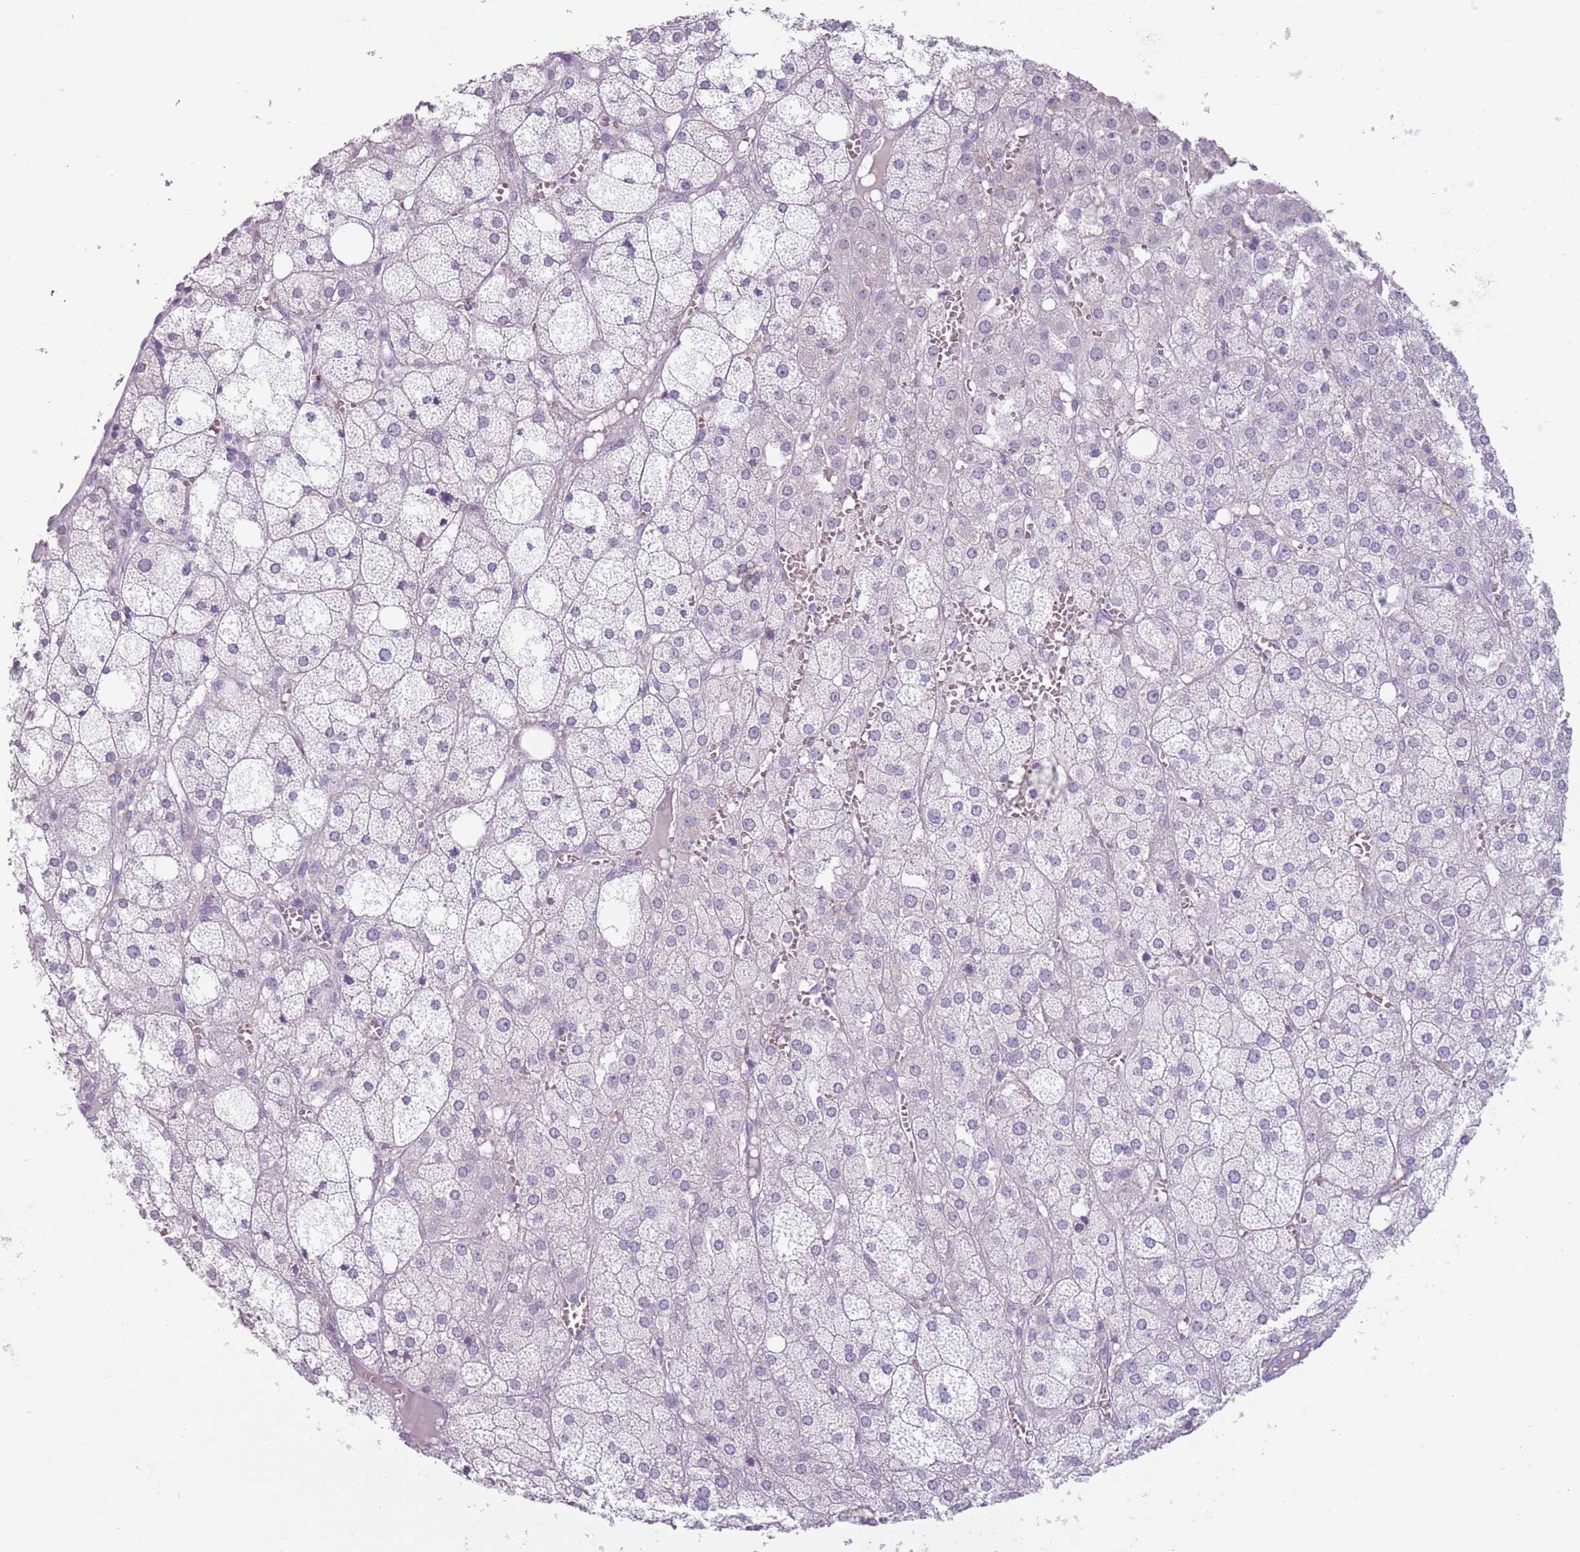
{"staining": {"intensity": "negative", "quantity": "none", "location": "none"}, "tissue": "adrenal gland", "cell_type": "Glandular cells", "image_type": "normal", "snomed": [{"axis": "morphology", "description": "Normal tissue, NOS"}, {"axis": "topography", "description": "Adrenal gland"}], "caption": "IHC micrograph of unremarkable adrenal gland stained for a protein (brown), which reveals no staining in glandular cells. The staining is performed using DAB brown chromogen with nuclei counter-stained in using hematoxylin.", "gene": "PIEZO1", "patient": {"sex": "female", "age": 61}}